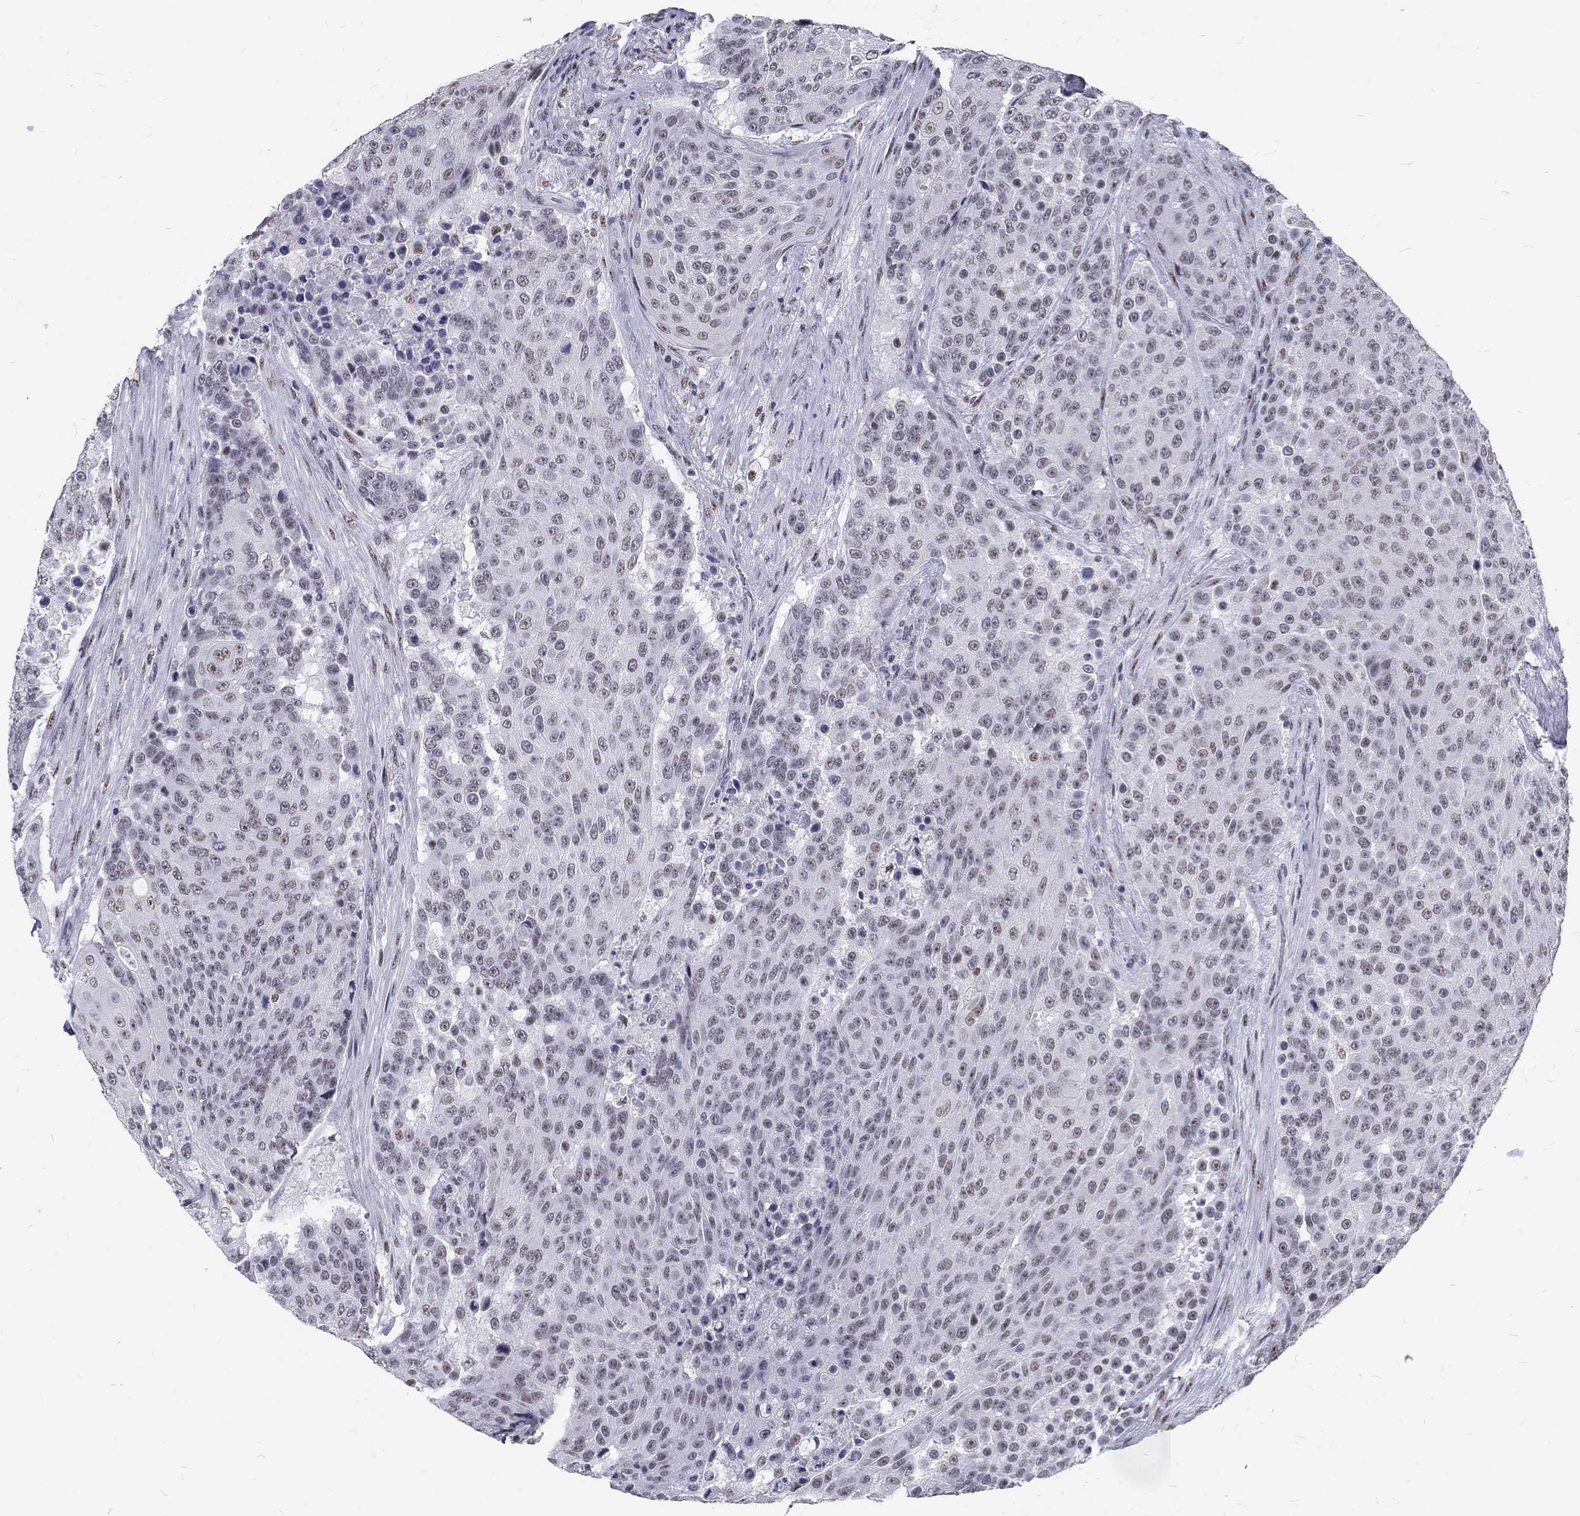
{"staining": {"intensity": "negative", "quantity": "none", "location": "none"}, "tissue": "urothelial cancer", "cell_type": "Tumor cells", "image_type": "cancer", "snomed": [{"axis": "morphology", "description": "Urothelial carcinoma, High grade"}, {"axis": "topography", "description": "Urinary bladder"}], "caption": "Immunohistochemistry (IHC) of human urothelial carcinoma (high-grade) shows no staining in tumor cells.", "gene": "SNORC", "patient": {"sex": "female", "age": 63}}